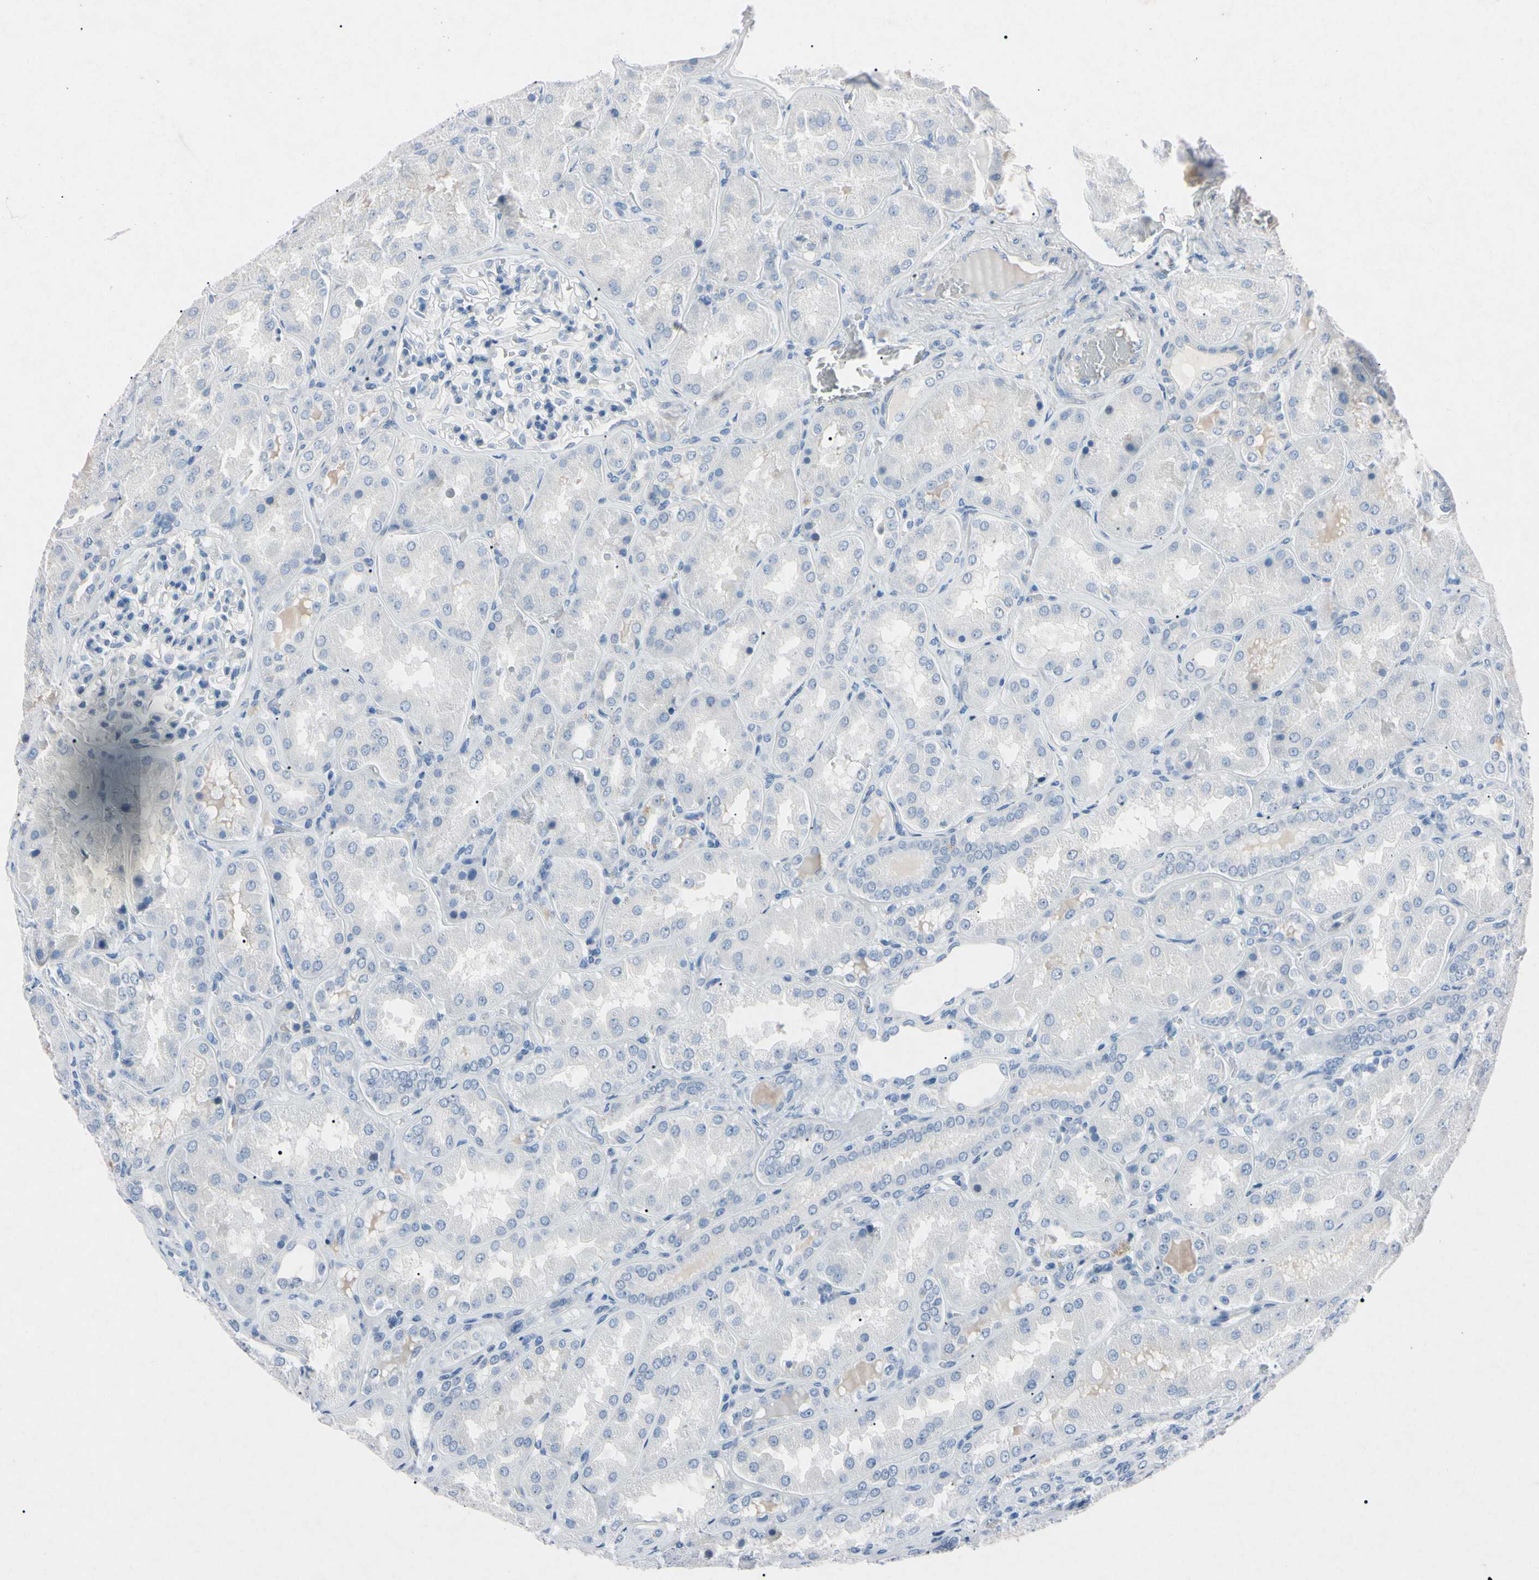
{"staining": {"intensity": "negative", "quantity": "none", "location": "none"}, "tissue": "kidney", "cell_type": "Cells in glomeruli", "image_type": "normal", "snomed": [{"axis": "morphology", "description": "Normal tissue, NOS"}, {"axis": "topography", "description": "Kidney"}], "caption": "An image of kidney stained for a protein reveals no brown staining in cells in glomeruli. (Stains: DAB immunohistochemistry with hematoxylin counter stain, Microscopy: brightfield microscopy at high magnification).", "gene": "ELN", "patient": {"sex": "female", "age": 56}}